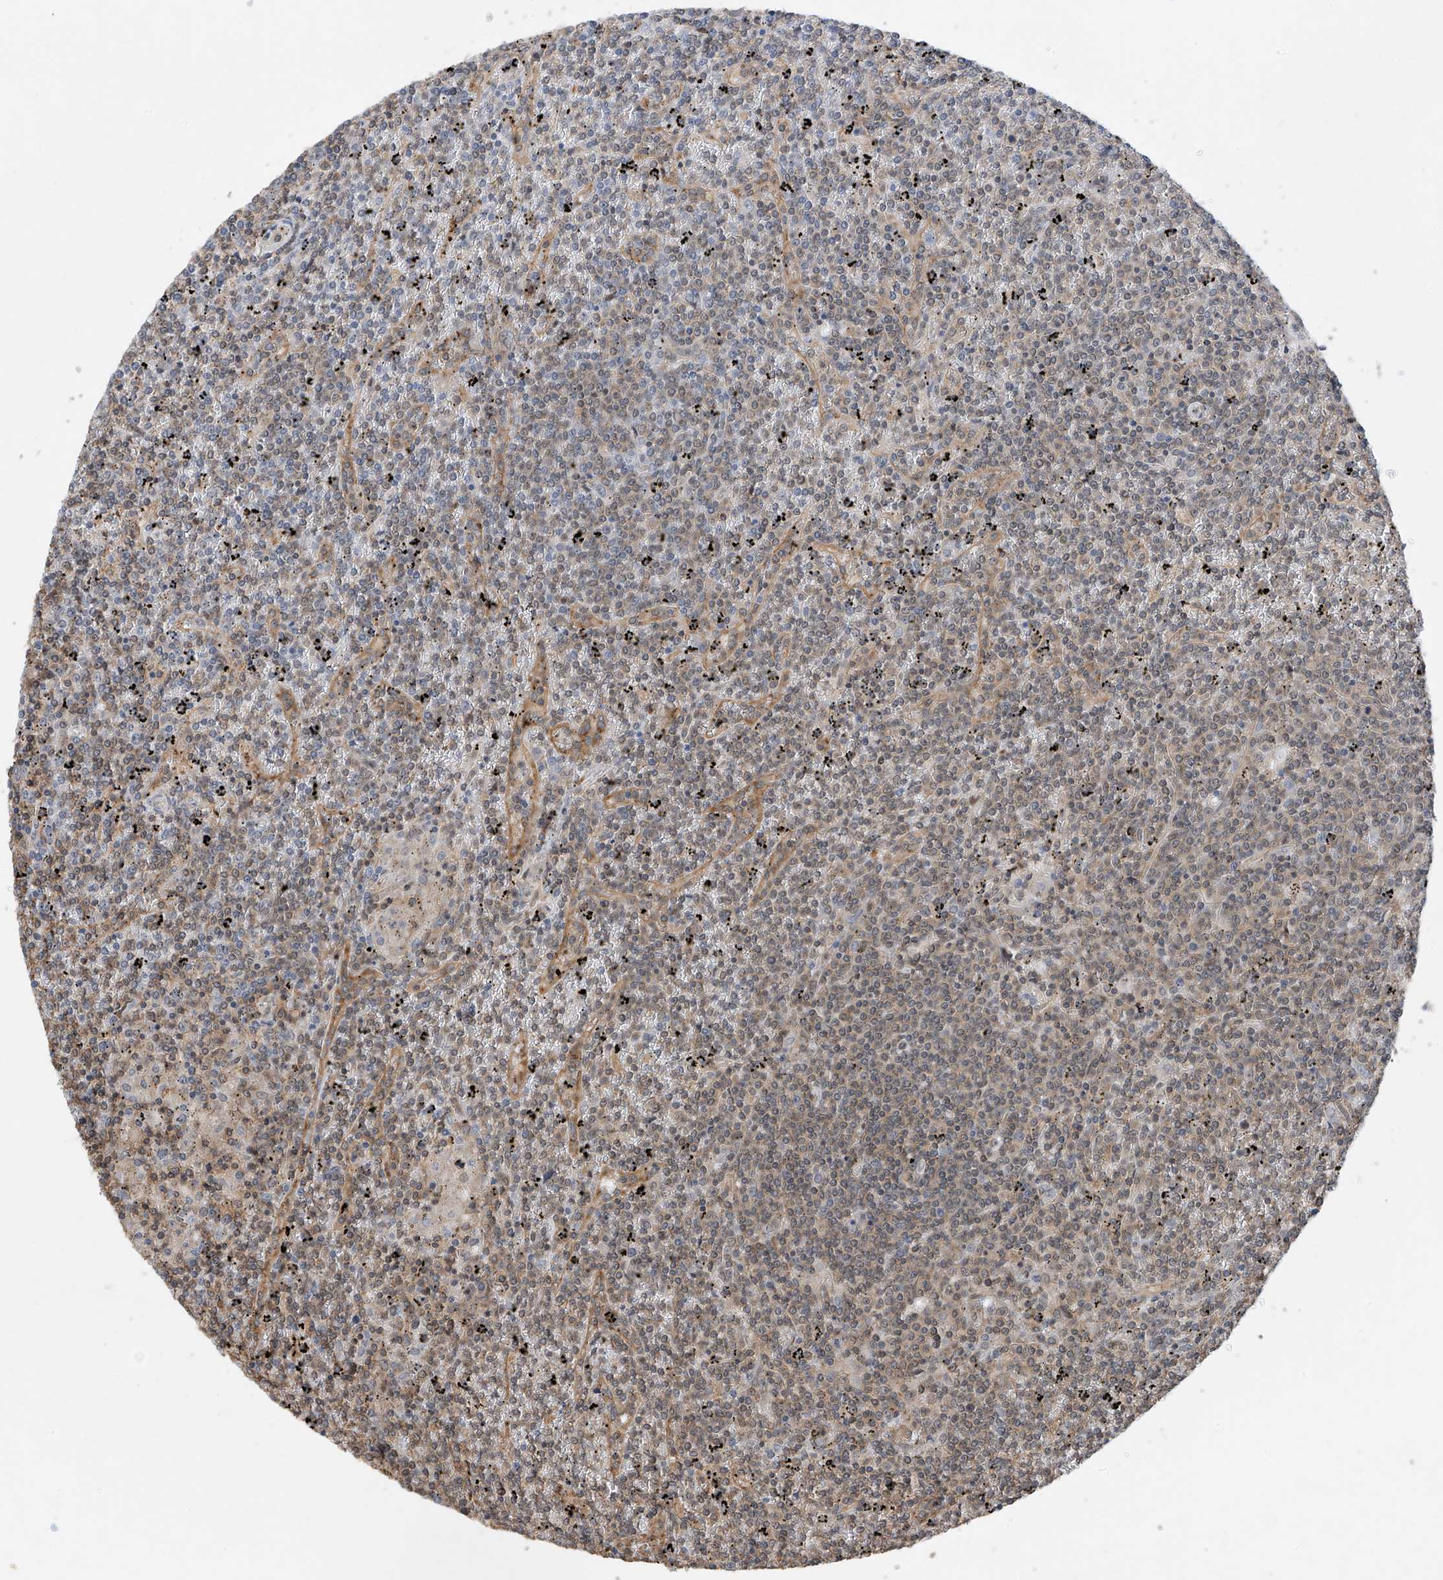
{"staining": {"intensity": "weak", "quantity": "<25%", "location": "cytoplasmic/membranous"}, "tissue": "lymphoma", "cell_type": "Tumor cells", "image_type": "cancer", "snomed": [{"axis": "morphology", "description": "Malignant lymphoma, non-Hodgkin's type, Low grade"}, {"axis": "topography", "description": "Spleen"}], "caption": "DAB (3,3'-diaminobenzidine) immunohistochemical staining of malignant lymphoma, non-Hodgkin's type (low-grade) demonstrates no significant expression in tumor cells. (IHC, brightfield microscopy, high magnification).", "gene": "RPAIN", "patient": {"sex": "female", "age": 19}}